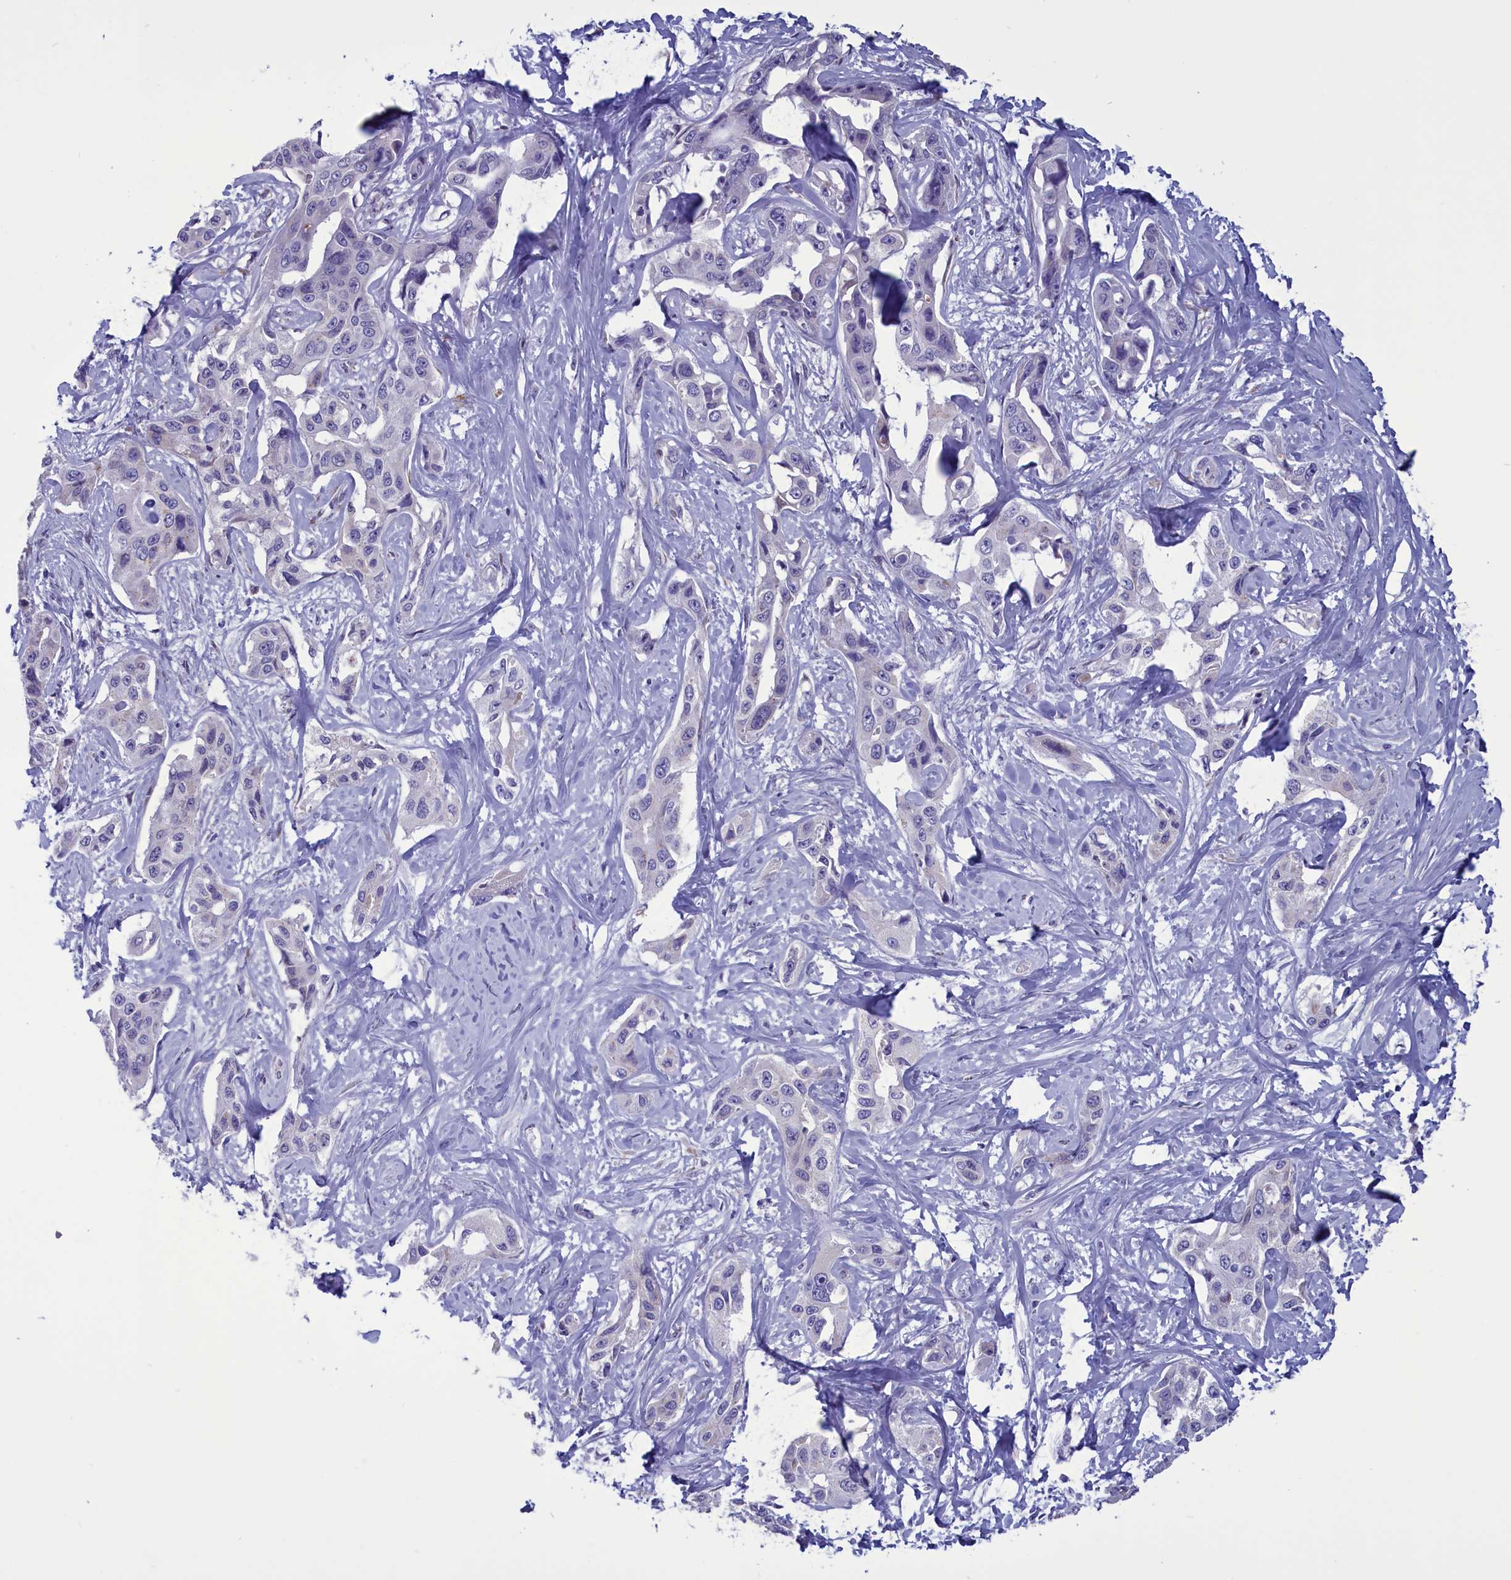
{"staining": {"intensity": "negative", "quantity": "none", "location": "none"}, "tissue": "liver cancer", "cell_type": "Tumor cells", "image_type": "cancer", "snomed": [{"axis": "morphology", "description": "Cholangiocarcinoma"}, {"axis": "topography", "description": "Liver"}], "caption": "High magnification brightfield microscopy of liver cancer (cholangiocarcinoma) stained with DAB (3,3'-diaminobenzidine) (brown) and counterstained with hematoxylin (blue): tumor cells show no significant expression.", "gene": "PARS2", "patient": {"sex": "male", "age": 59}}